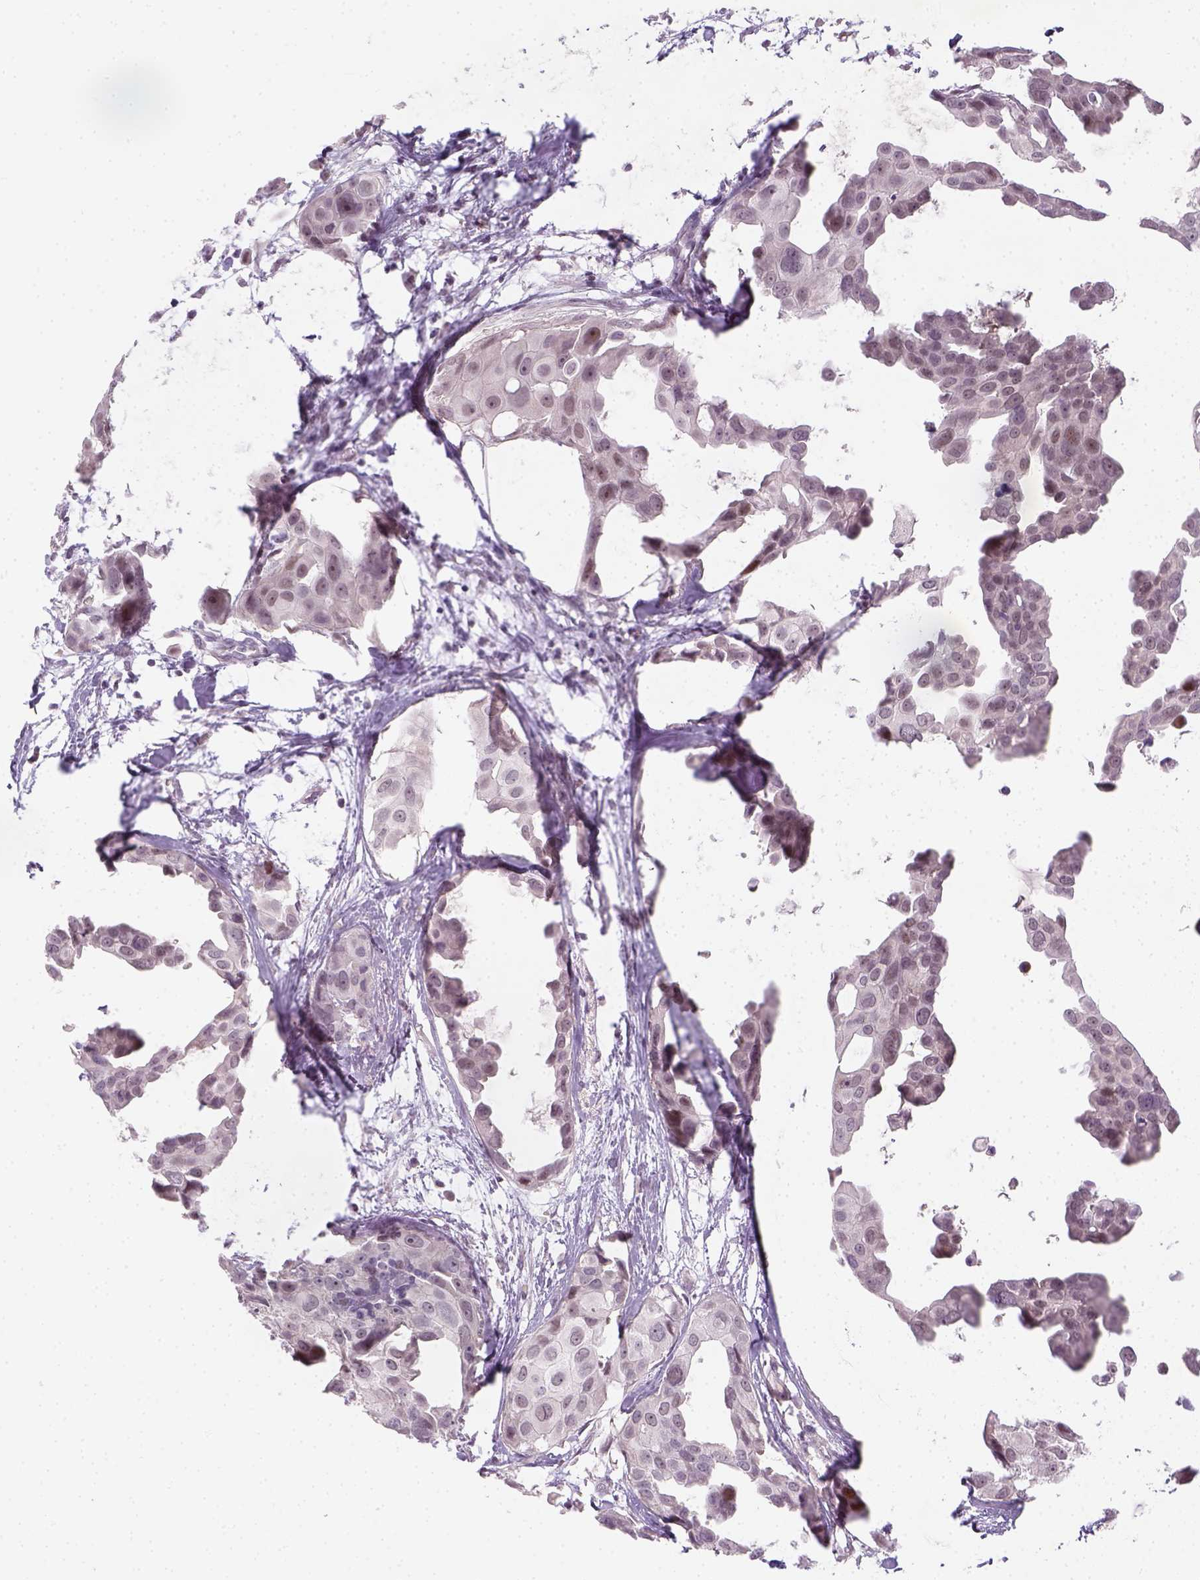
{"staining": {"intensity": "negative", "quantity": "none", "location": "none"}, "tissue": "breast cancer", "cell_type": "Tumor cells", "image_type": "cancer", "snomed": [{"axis": "morphology", "description": "Duct carcinoma"}, {"axis": "topography", "description": "Breast"}], "caption": "Tumor cells show no significant protein expression in breast intraductal carcinoma.", "gene": "MAGEB3", "patient": {"sex": "female", "age": 38}}